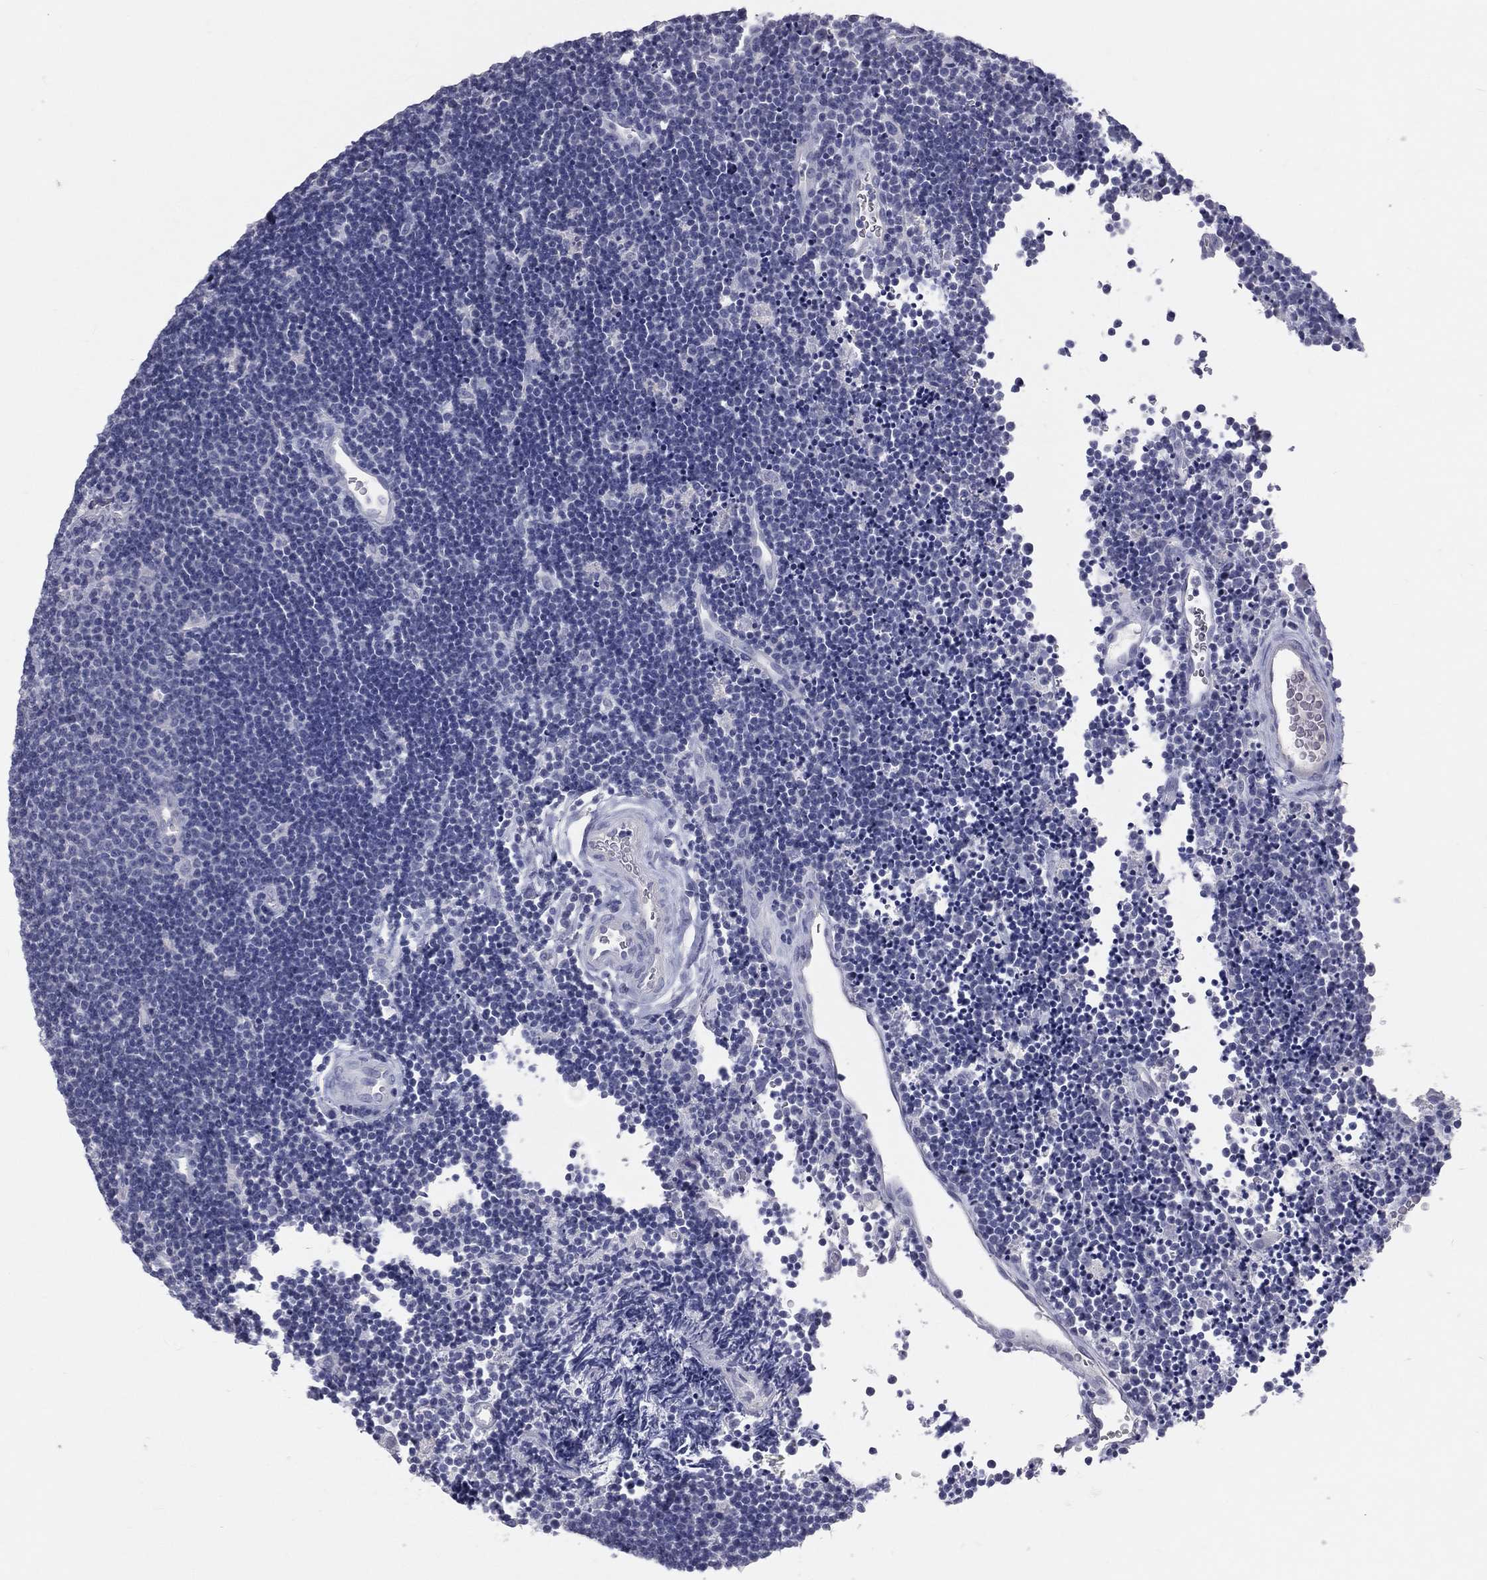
{"staining": {"intensity": "negative", "quantity": "none", "location": "none"}, "tissue": "lymphoma", "cell_type": "Tumor cells", "image_type": "cancer", "snomed": [{"axis": "morphology", "description": "Malignant lymphoma, non-Hodgkin's type, Low grade"}, {"axis": "topography", "description": "Brain"}], "caption": "Immunohistochemical staining of human lymphoma shows no significant positivity in tumor cells. (IHC, brightfield microscopy, high magnification).", "gene": "TFPI2", "patient": {"sex": "female", "age": 66}}